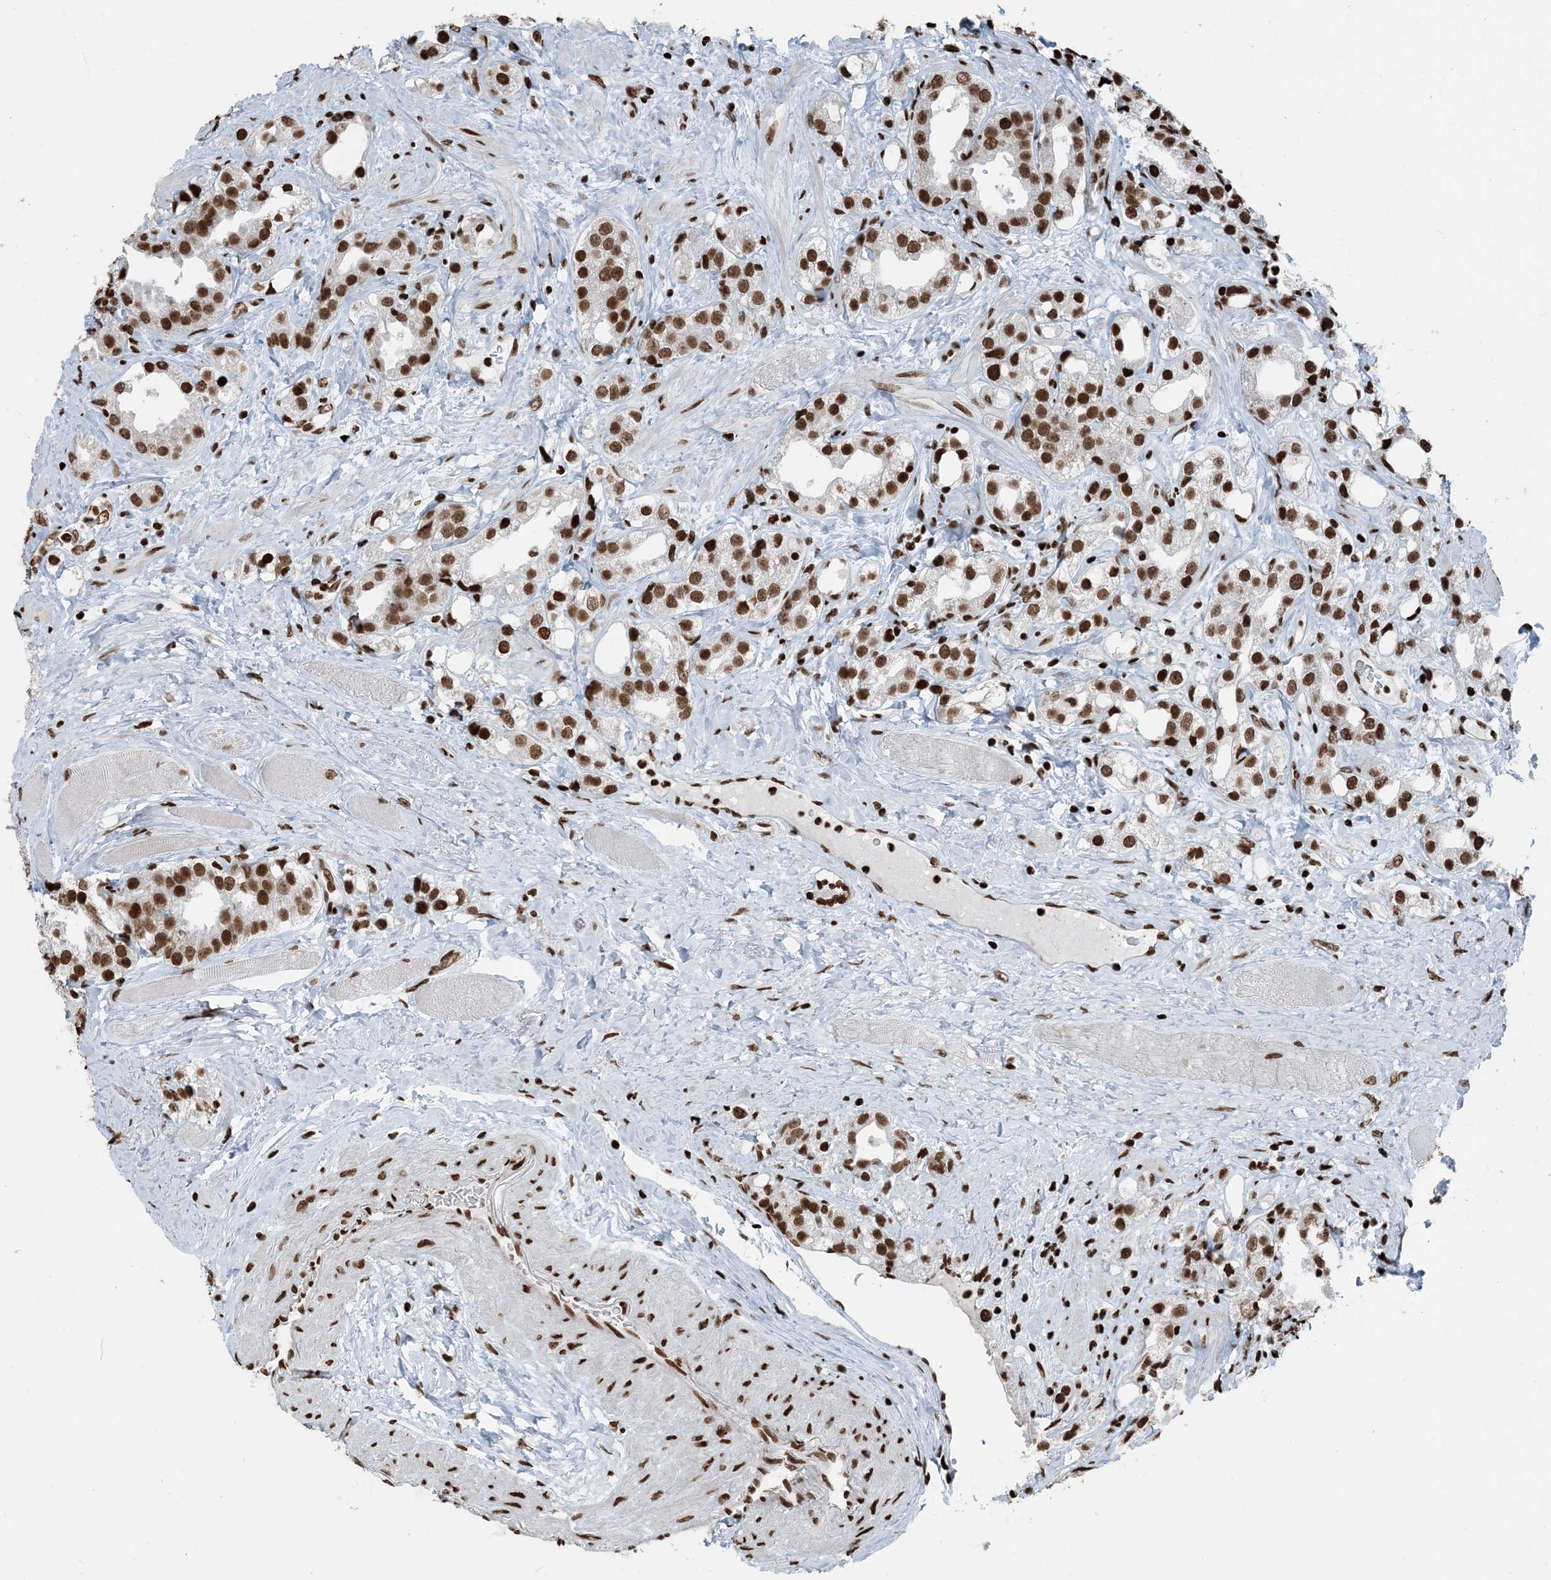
{"staining": {"intensity": "strong", "quantity": ">75%", "location": "nuclear"}, "tissue": "prostate cancer", "cell_type": "Tumor cells", "image_type": "cancer", "snomed": [{"axis": "morphology", "description": "Adenocarcinoma, NOS"}, {"axis": "topography", "description": "Prostate"}], "caption": "Immunohistochemical staining of prostate adenocarcinoma reveals high levels of strong nuclear expression in approximately >75% of tumor cells. (Brightfield microscopy of DAB IHC at high magnification).", "gene": "H3-3B", "patient": {"sex": "male", "age": 79}}